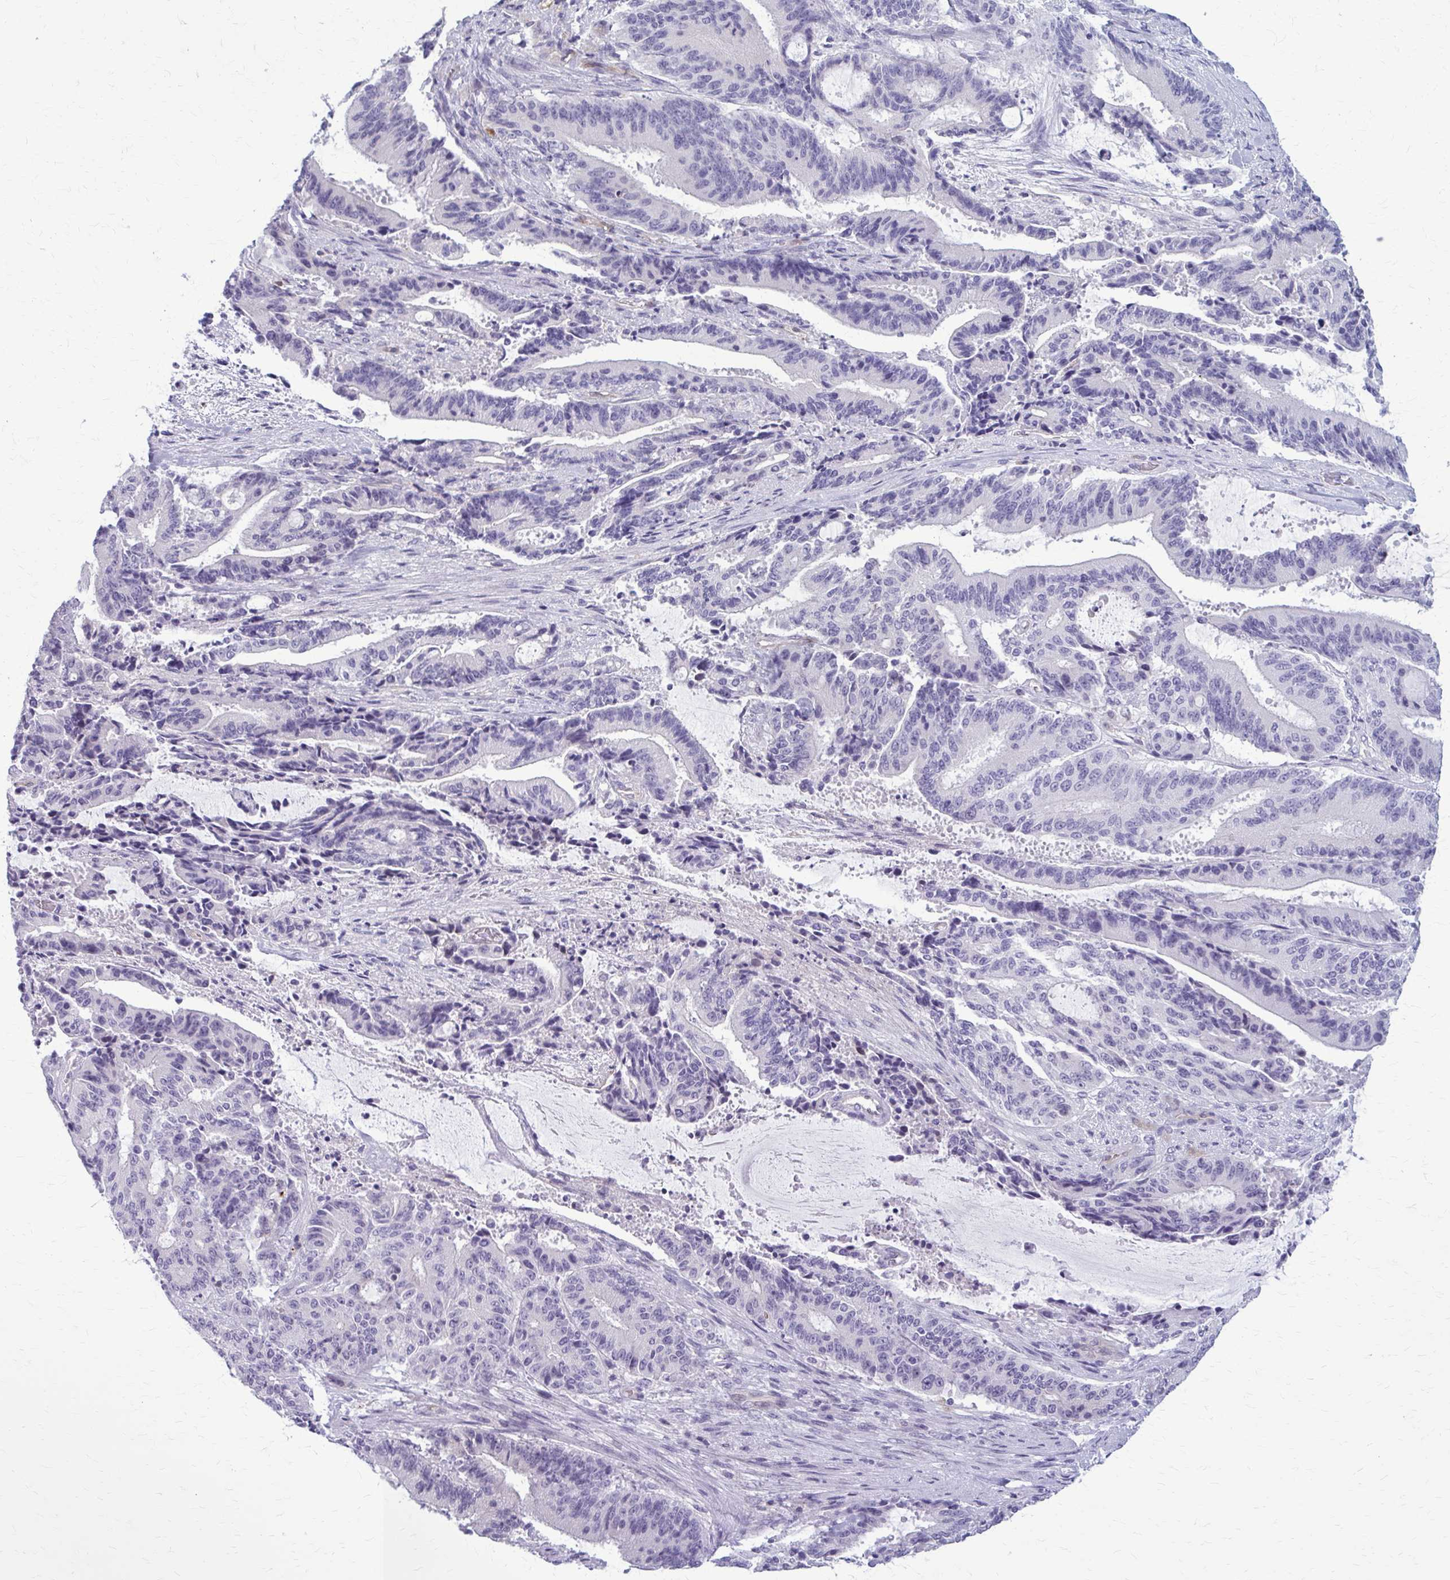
{"staining": {"intensity": "negative", "quantity": "none", "location": "none"}, "tissue": "liver cancer", "cell_type": "Tumor cells", "image_type": "cancer", "snomed": [{"axis": "morphology", "description": "Normal tissue, NOS"}, {"axis": "morphology", "description": "Cholangiocarcinoma"}, {"axis": "topography", "description": "Liver"}, {"axis": "topography", "description": "Peripheral nerve tissue"}], "caption": "Tumor cells show no significant protein positivity in liver cancer (cholangiocarcinoma). Nuclei are stained in blue.", "gene": "CASQ2", "patient": {"sex": "female", "age": 73}}